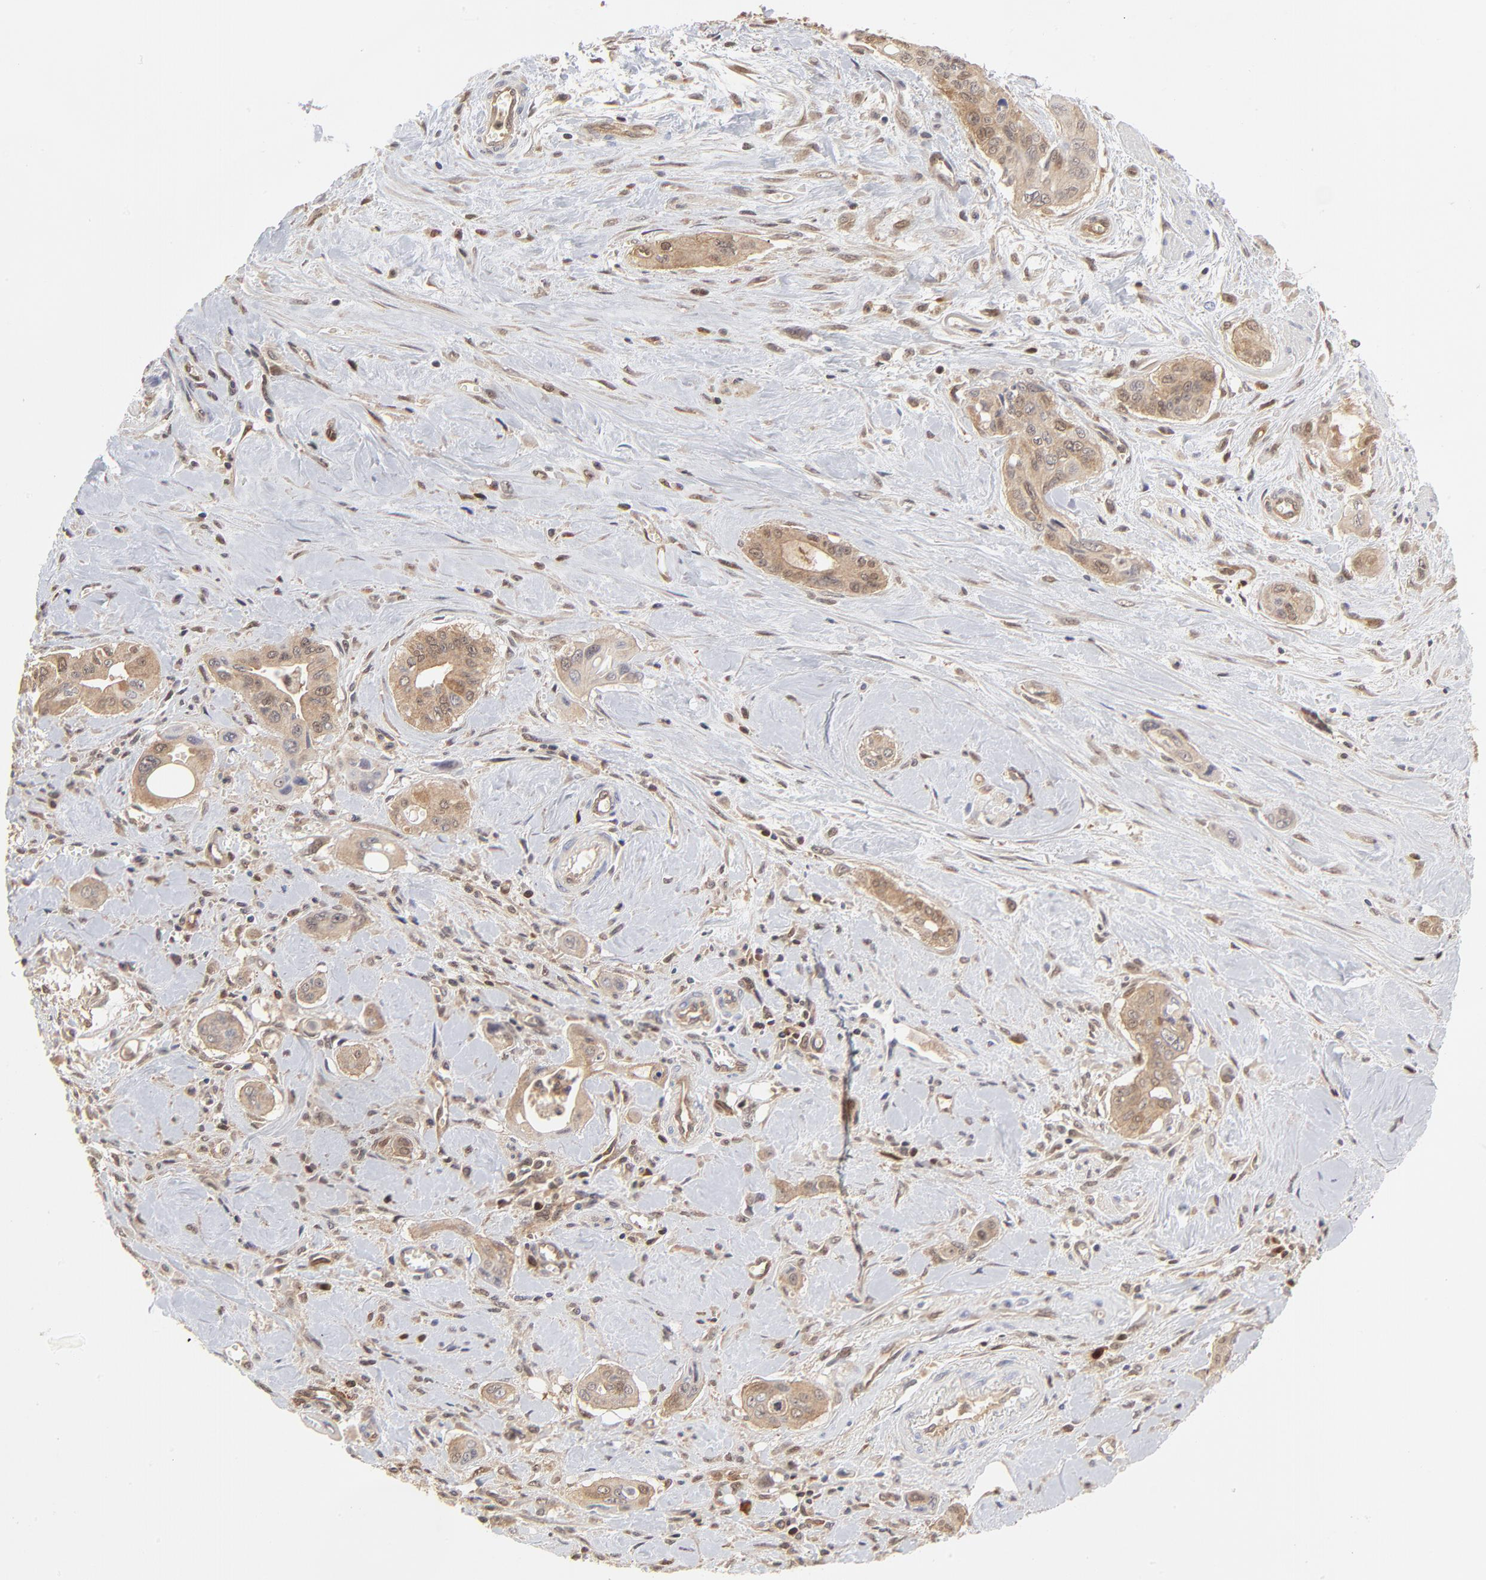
{"staining": {"intensity": "weak", "quantity": ">75%", "location": "cytoplasmic/membranous"}, "tissue": "pancreatic cancer", "cell_type": "Tumor cells", "image_type": "cancer", "snomed": [{"axis": "morphology", "description": "Adenocarcinoma, NOS"}, {"axis": "topography", "description": "Pancreas"}], "caption": "Tumor cells demonstrate low levels of weak cytoplasmic/membranous staining in approximately >75% of cells in pancreatic cancer. Ihc stains the protein in brown and the nuclei are stained blue.", "gene": "CASP3", "patient": {"sex": "male", "age": 77}}